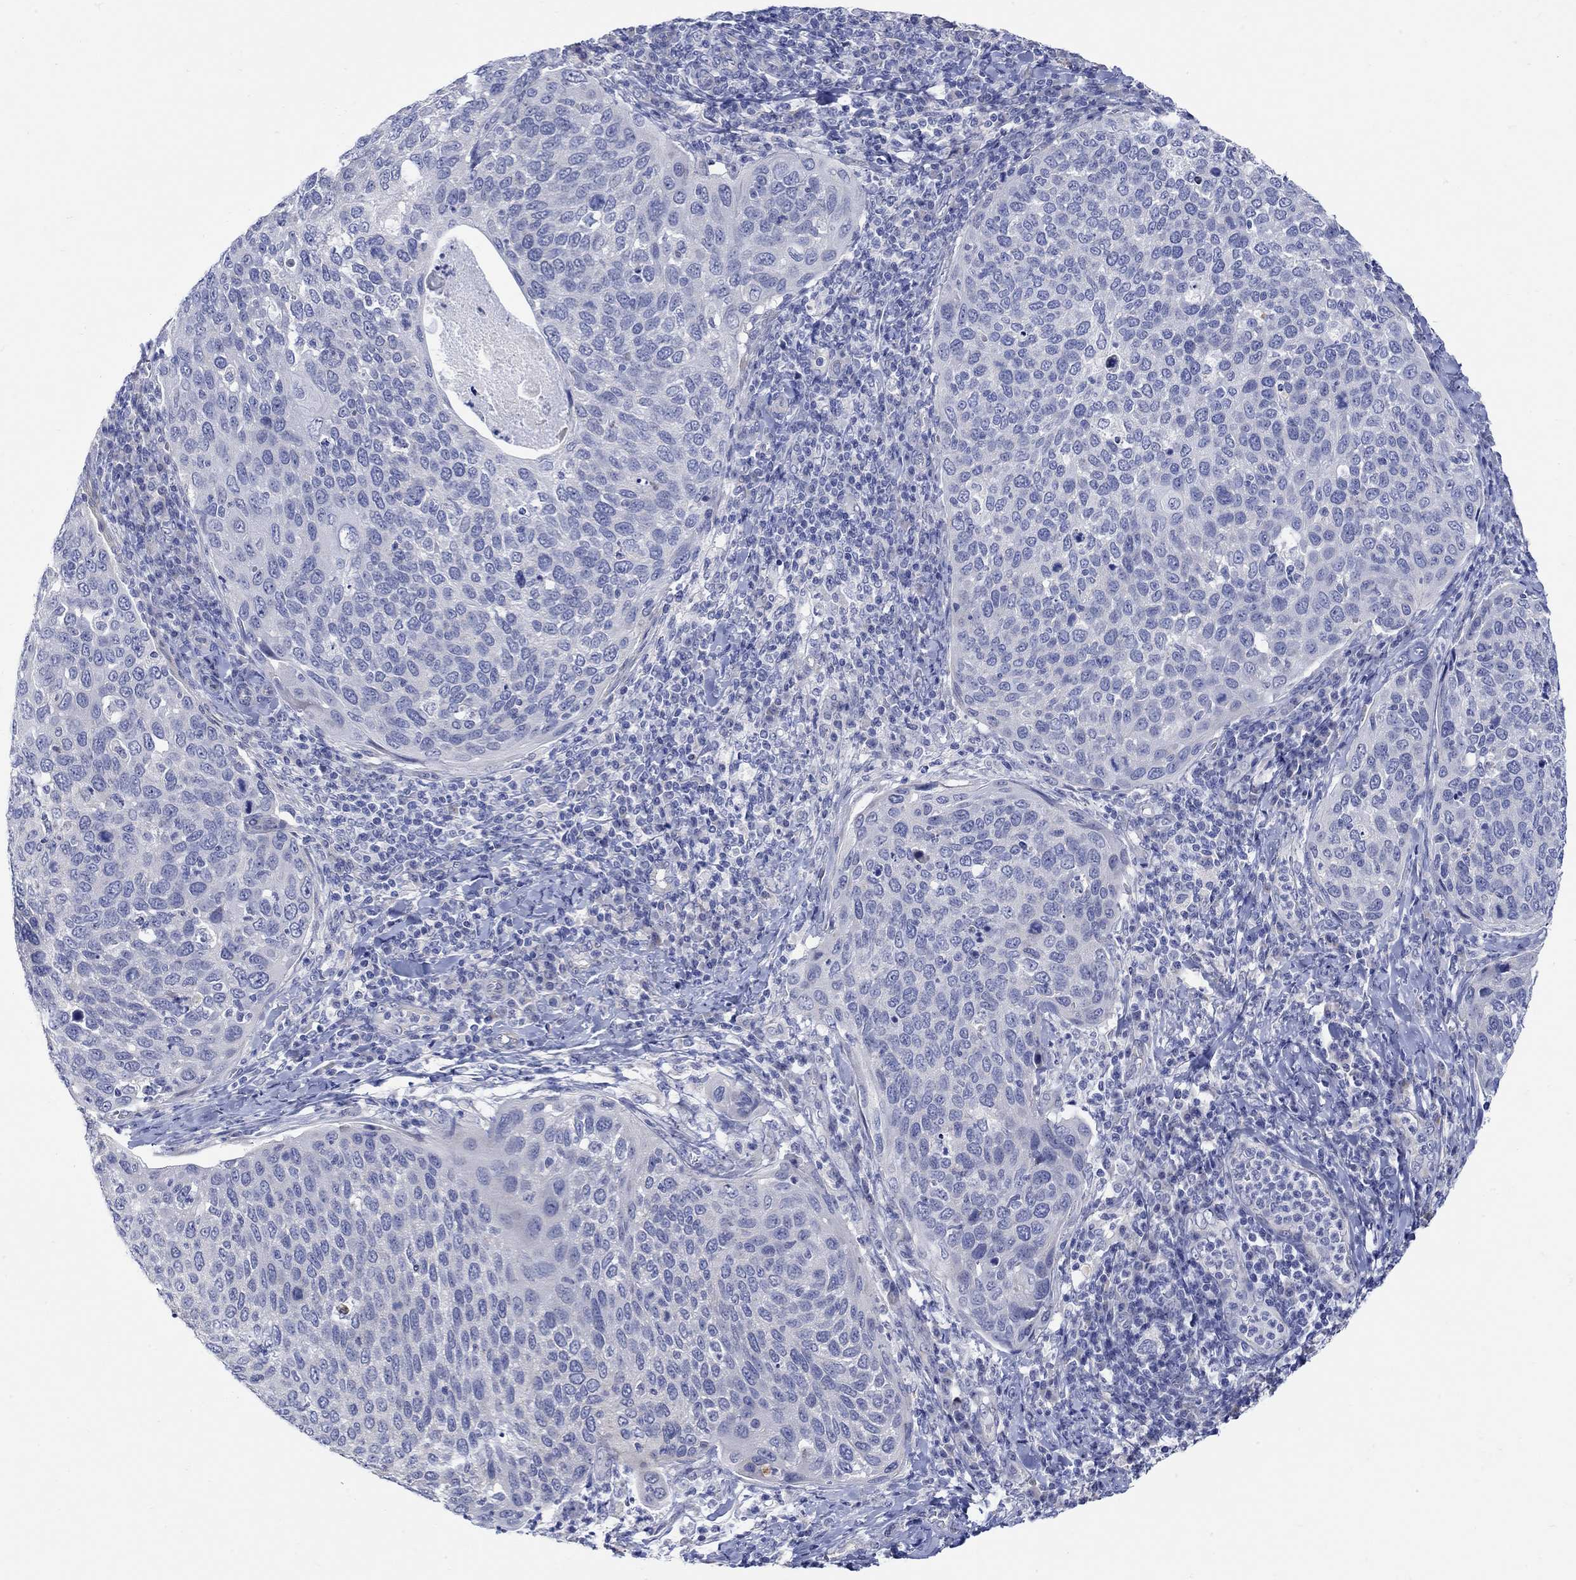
{"staining": {"intensity": "negative", "quantity": "none", "location": "none"}, "tissue": "cervical cancer", "cell_type": "Tumor cells", "image_type": "cancer", "snomed": [{"axis": "morphology", "description": "Squamous cell carcinoma, NOS"}, {"axis": "topography", "description": "Cervix"}], "caption": "Tumor cells show no significant protein positivity in cervical cancer.", "gene": "KRT222", "patient": {"sex": "female", "age": 54}}